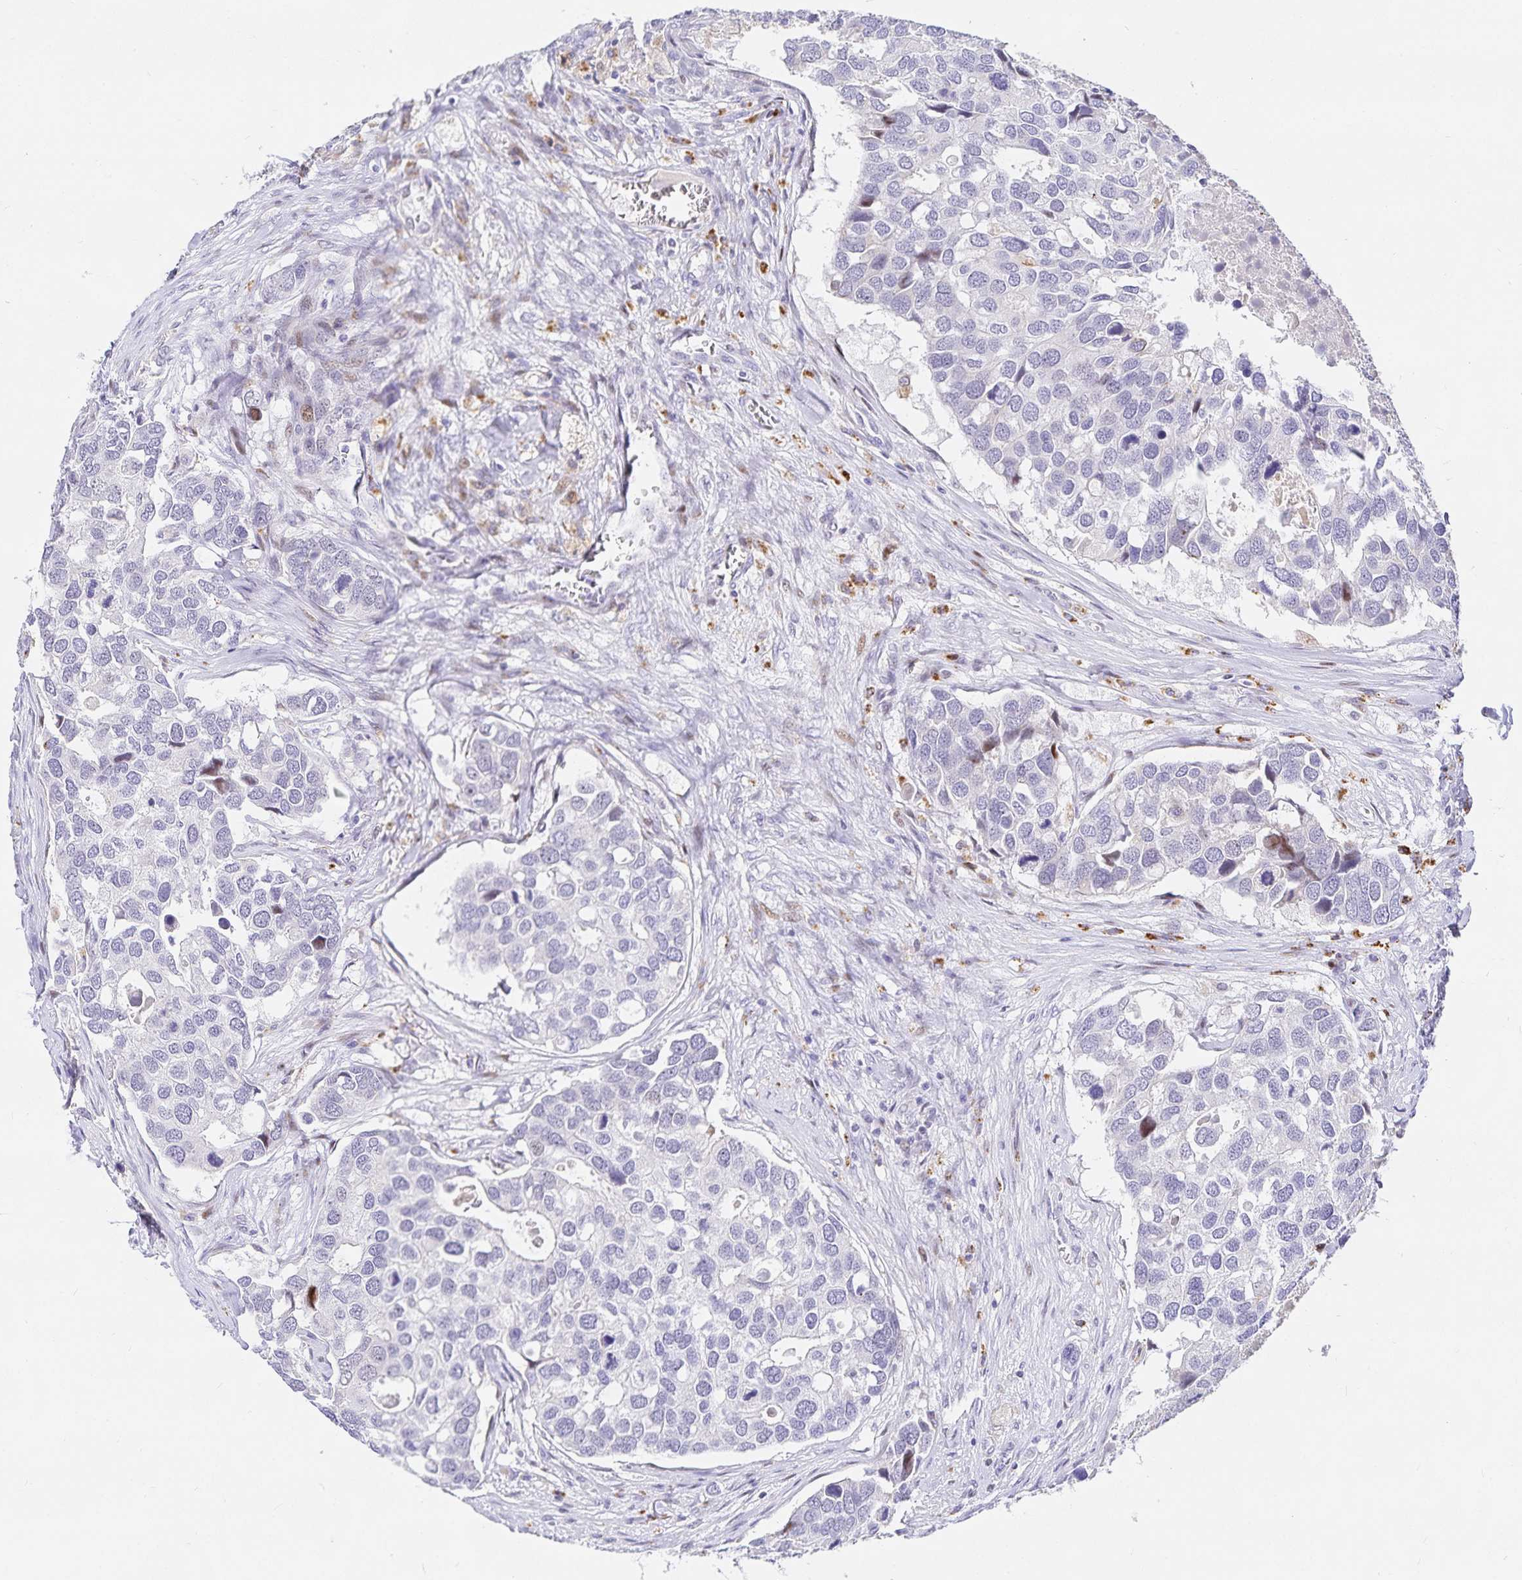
{"staining": {"intensity": "negative", "quantity": "none", "location": "none"}, "tissue": "breast cancer", "cell_type": "Tumor cells", "image_type": "cancer", "snomed": [{"axis": "morphology", "description": "Duct carcinoma"}, {"axis": "topography", "description": "Breast"}], "caption": "Immunohistochemistry (IHC) micrograph of human infiltrating ductal carcinoma (breast) stained for a protein (brown), which shows no expression in tumor cells. (Stains: DAB immunohistochemistry with hematoxylin counter stain, Microscopy: brightfield microscopy at high magnification).", "gene": "KBTBD13", "patient": {"sex": "female", "age": 83}}